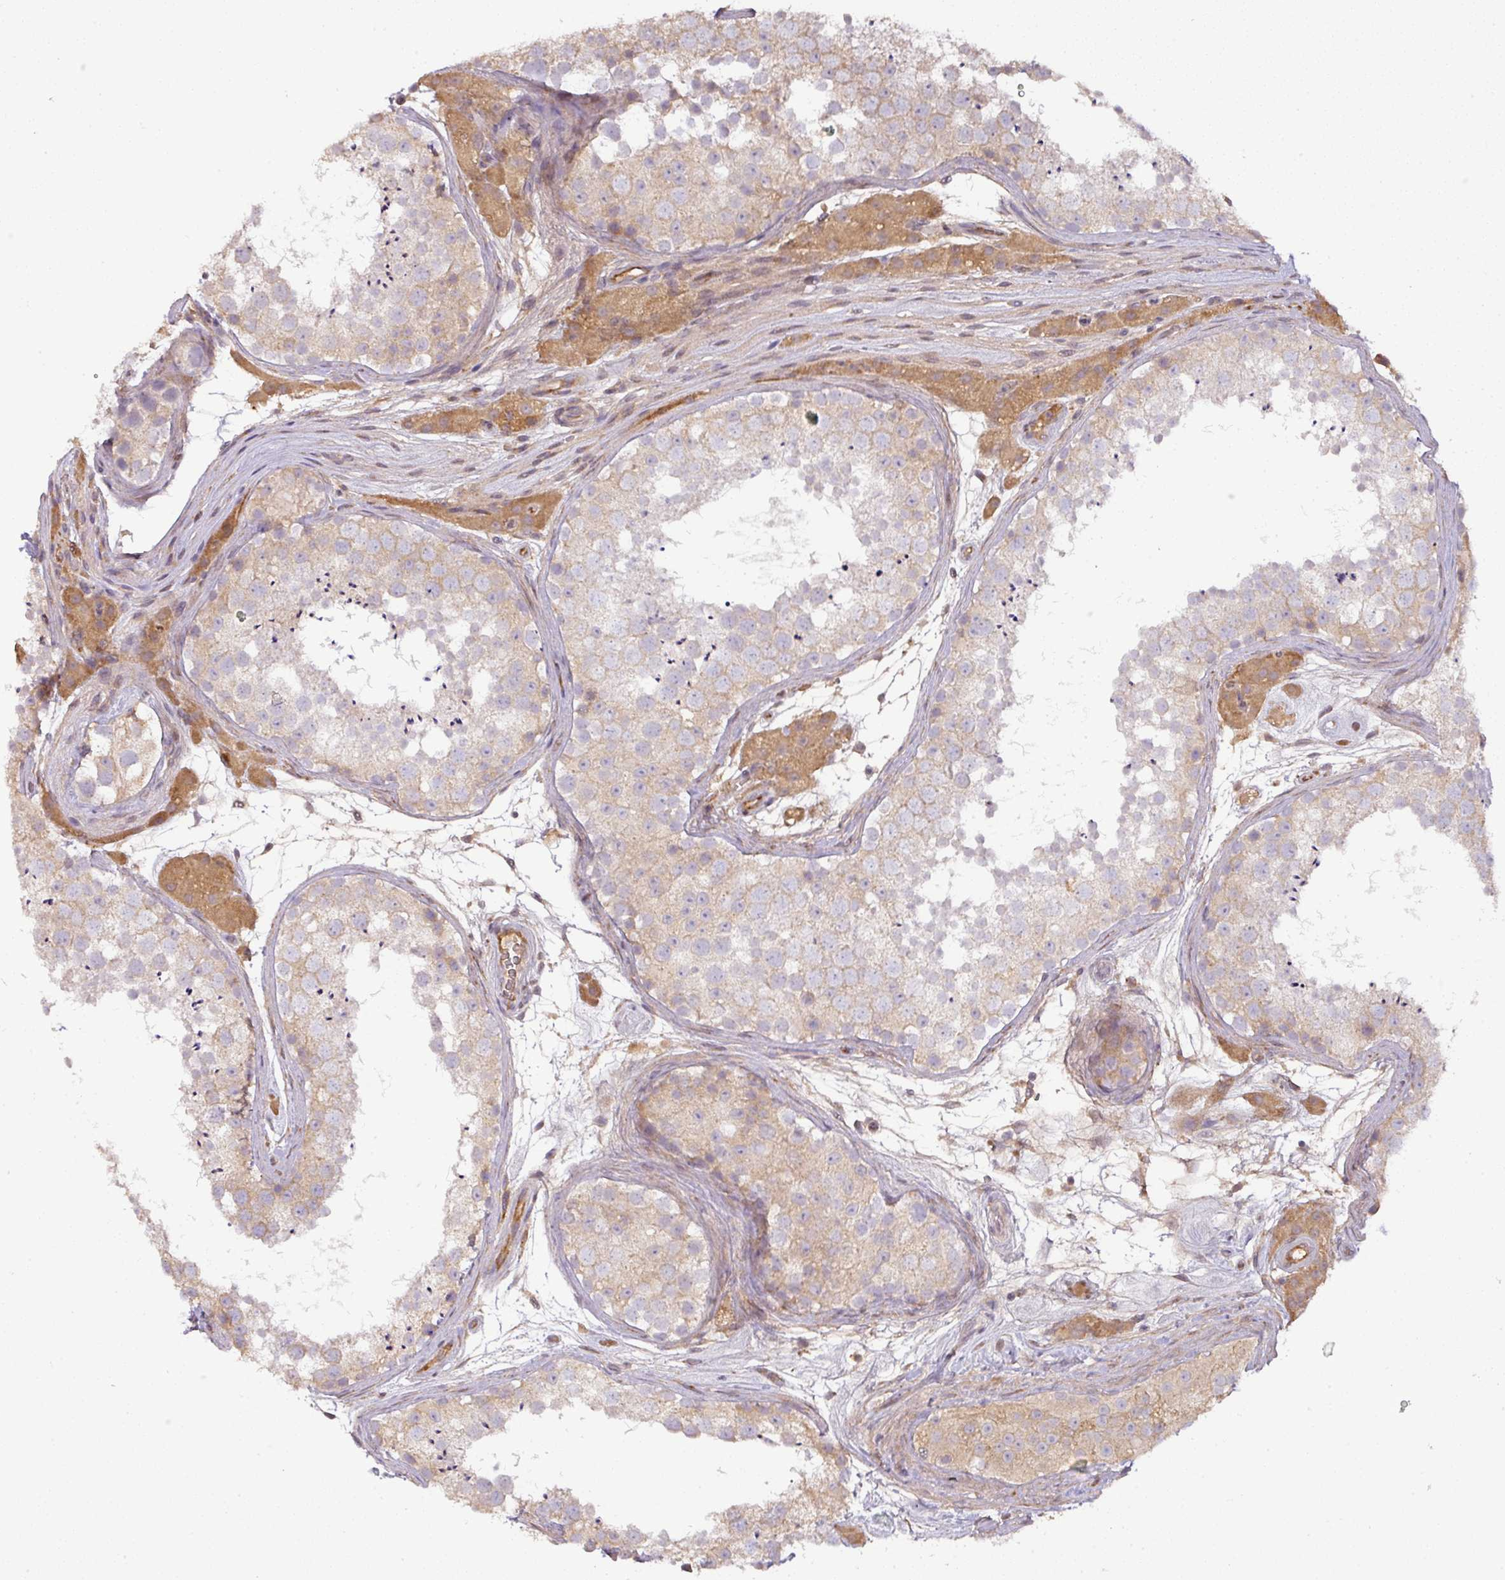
{"staining": {"intensity": "weak", "quantity": ">75%", "location": "cytoplasmic/membranous"}, "tissue": "testis", "cell_type": "Cells in seminiferous ducts", "image_type": "normal", "snomed": [{"axis": "morphology", "description": "Normal tissue, NOS"}, {"axis": "topography", "description": "Testis"}], "caption": "IHC of unremarkable testis reveals low levels of weak cytoplasmic/membranous positivity in approximately >75% of cells in seminiferous ducts.", "gene": "GALP", "patient": {"sex": "male", "age": 41}}